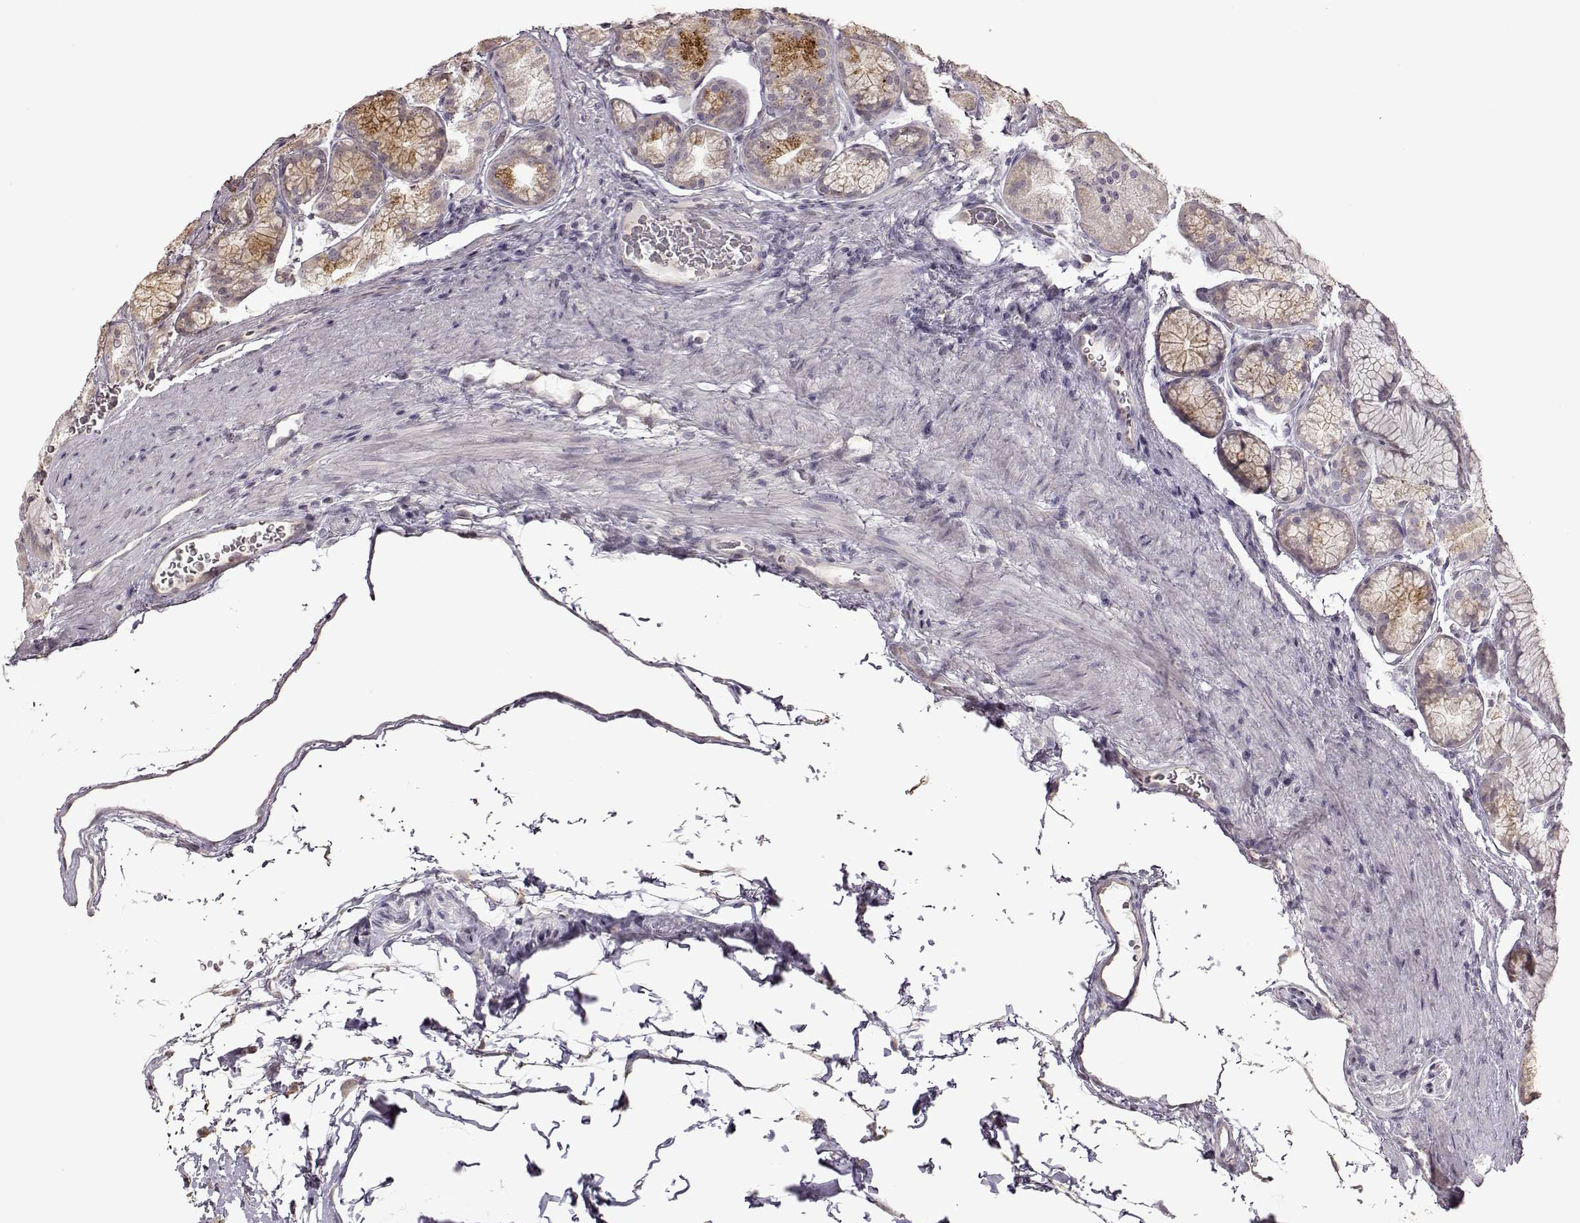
{"staining": {"intensity": "weak", "quantity": "<25%", "location": "cytoplasmic/membranous"}, "tissue": "stomach", "cell_type": "Glandular cells", "image_type": "normal", "snomed": [{"axis": "morphology", "description": "Normal tissue, NOS"}, {"axis": "morphology", "description": "Adenocarcinoma, NOS"}, {"axis": "morphology", "description": "Adenocarcinoma, High grade"}, {"axis": "topography", "description": "Stomach, upper"}, {"axis": "topography", "description": "Stomach"}], "caption": "This photomicrograph is of unremarkable stomach stained with immunohistochemistry to label a protein in brown with the nuclei are counter-stained blue. There is no expression in glandular cells.", "gene": "CRB1", "patient": {"sex": "female", "age": 65}}